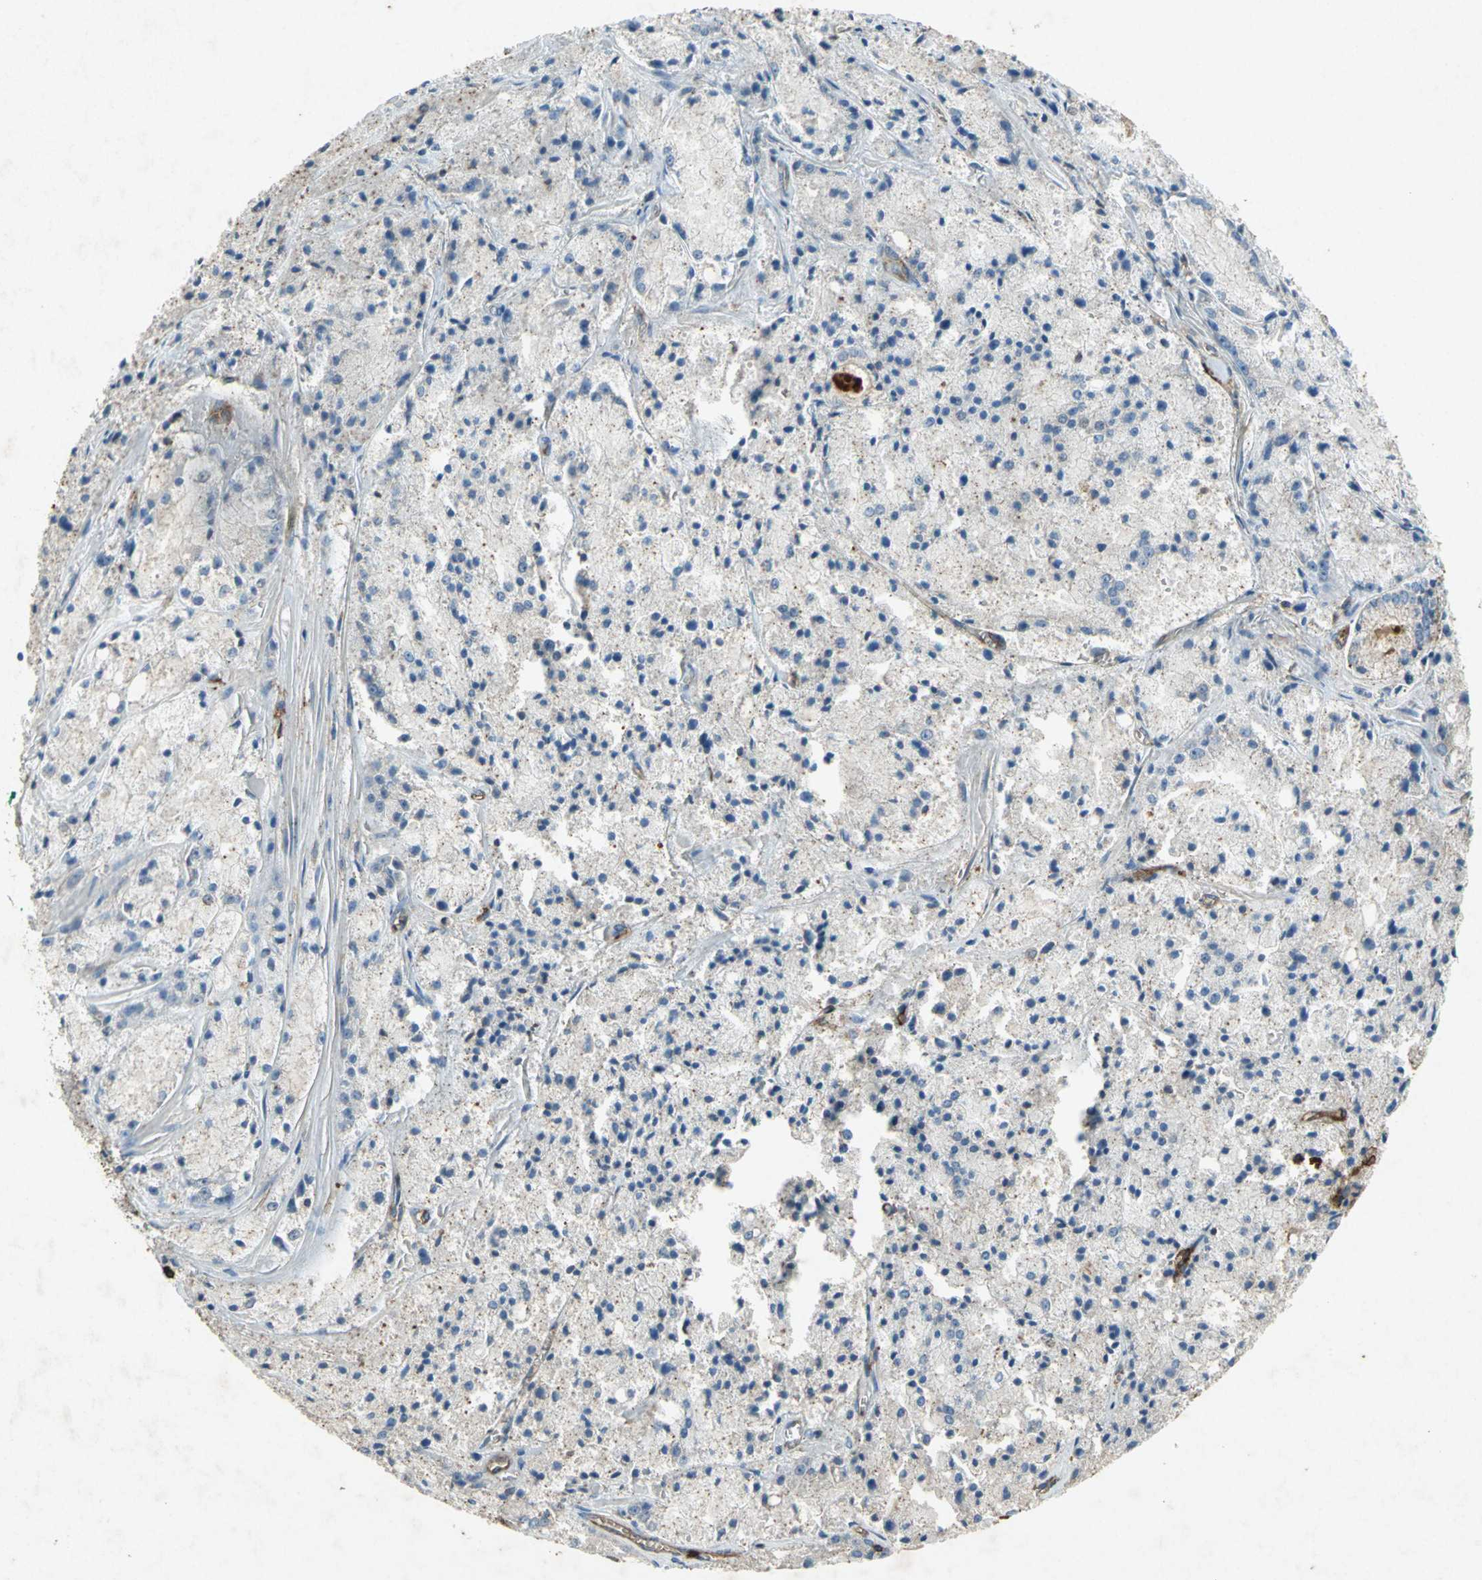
{"staining": {"intensity": "negative", "quantity": "none", "location": "none"}, "tissue": "prostate cancer", "cell_type": "Tumor cells", "image_type": "cancer", "snomed": [{"axis": "morphology", "description": "Adenocarcinoma, Low grade"}, {"axis": "topography", "description": "Prostate"}], "caption": "Immunohistochemical staining of prostate adenocarcinoma (low-grade) shows no significant expression in tumor cells. (Stains: DAB immunohistochemistry (IHC) with hematoxylin counter stain, Microscopy: brightfield microscopy at high magnification).", "gene": "CCR6", "patient": {"sex": "male", "age": 64}}